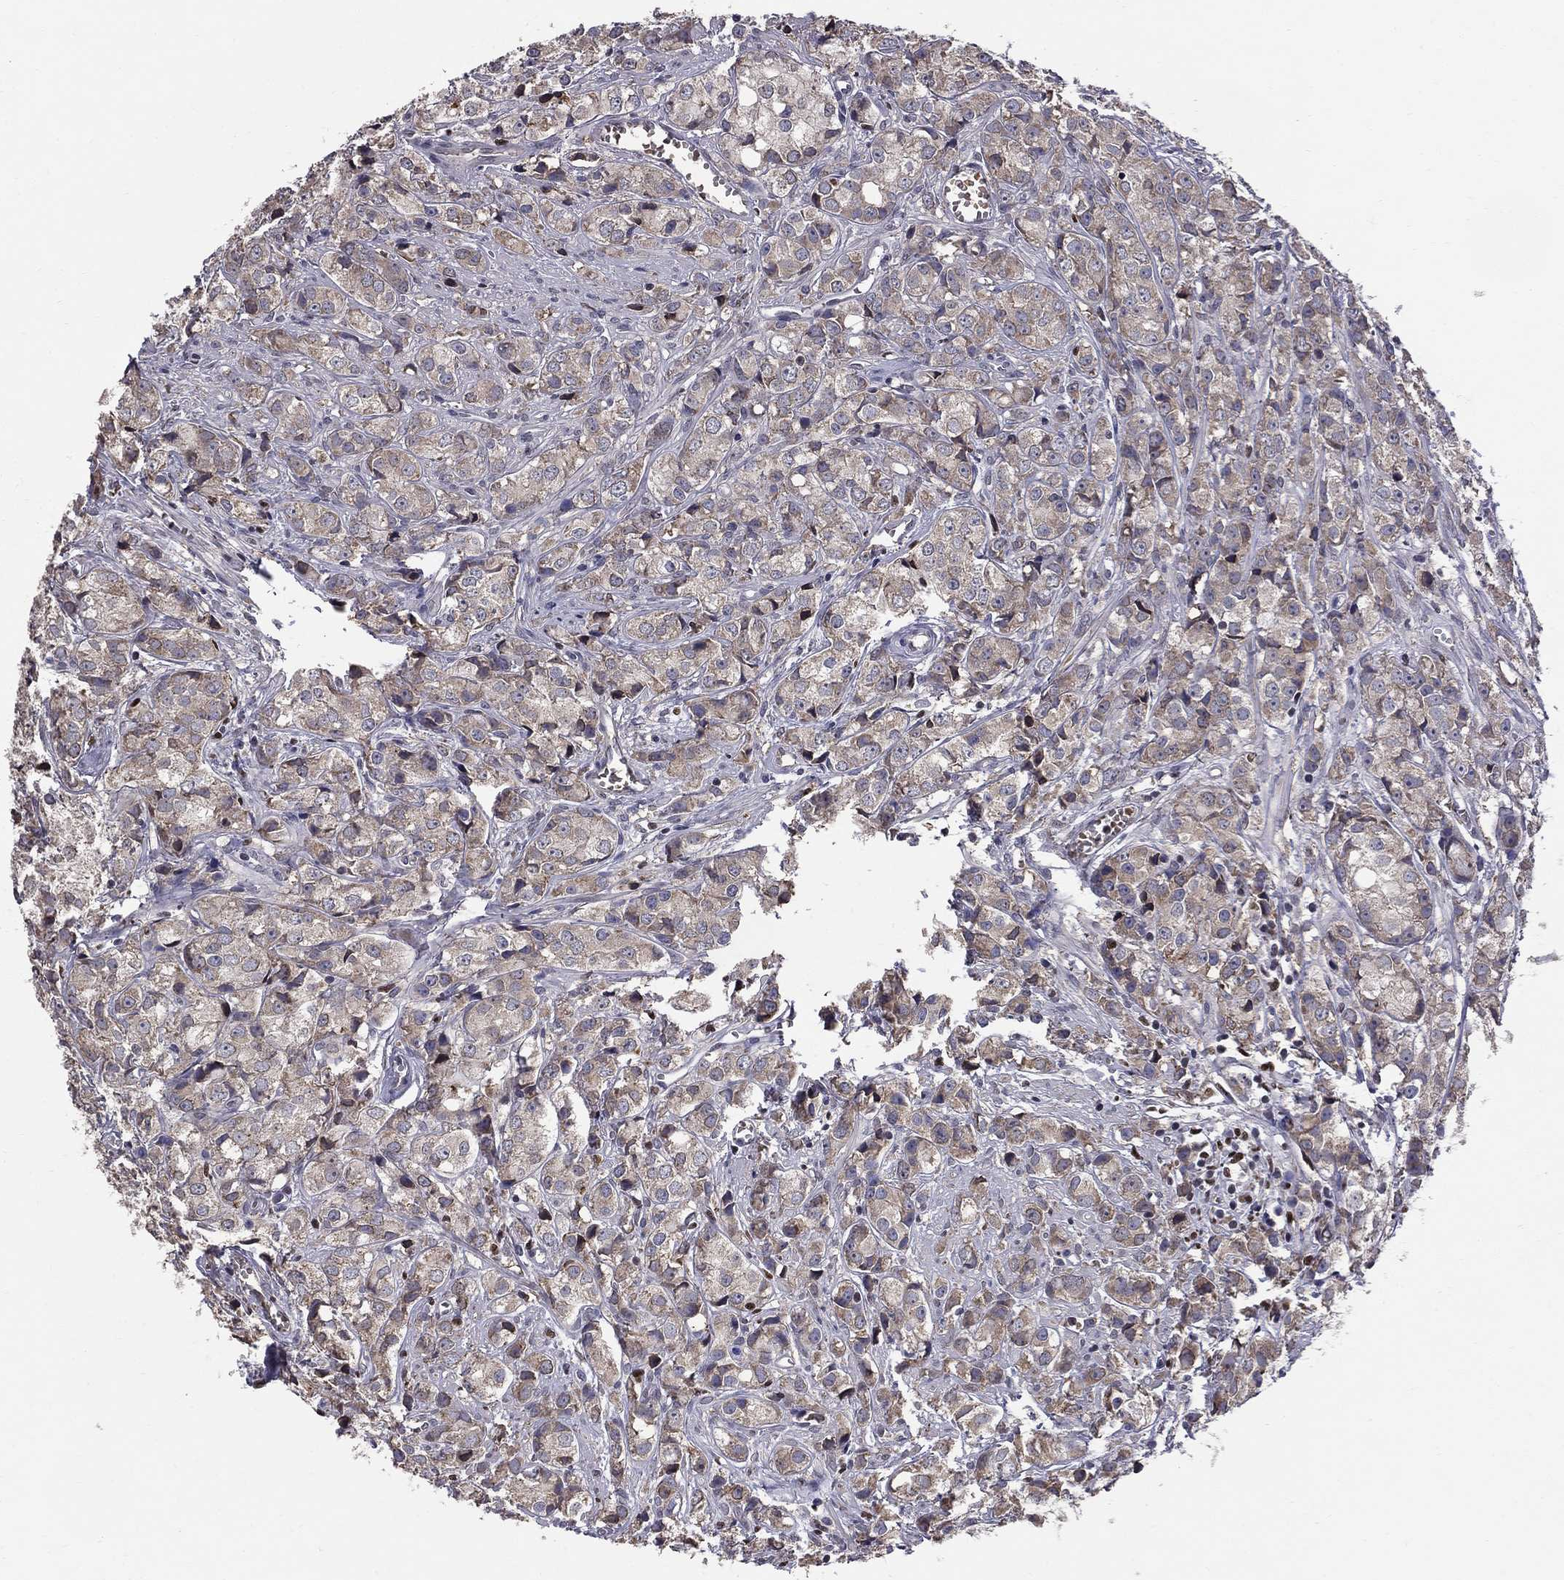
{"staining": {"intensity": "weak", "quantity": "<25%", "location": "cytoplasmic/membranous"}, "tissue": "prostate cancer", "cell_type": "Tumor cells", "image_type": "cancer", "snomed": [{"axis": "morphology", "description": "Adenocarcinoma, Medium grade"}, {"axis": "topography", "description": "Prostate"}], "caption": "Immunohistochemistry (IHC) image of medium-grade adenocarcinoma (prostate) stained for a protein (brown), which reveals no staining in tumor cells.", "gene": "HSPB2", "patient": {"sex": "male", "age": 74}}